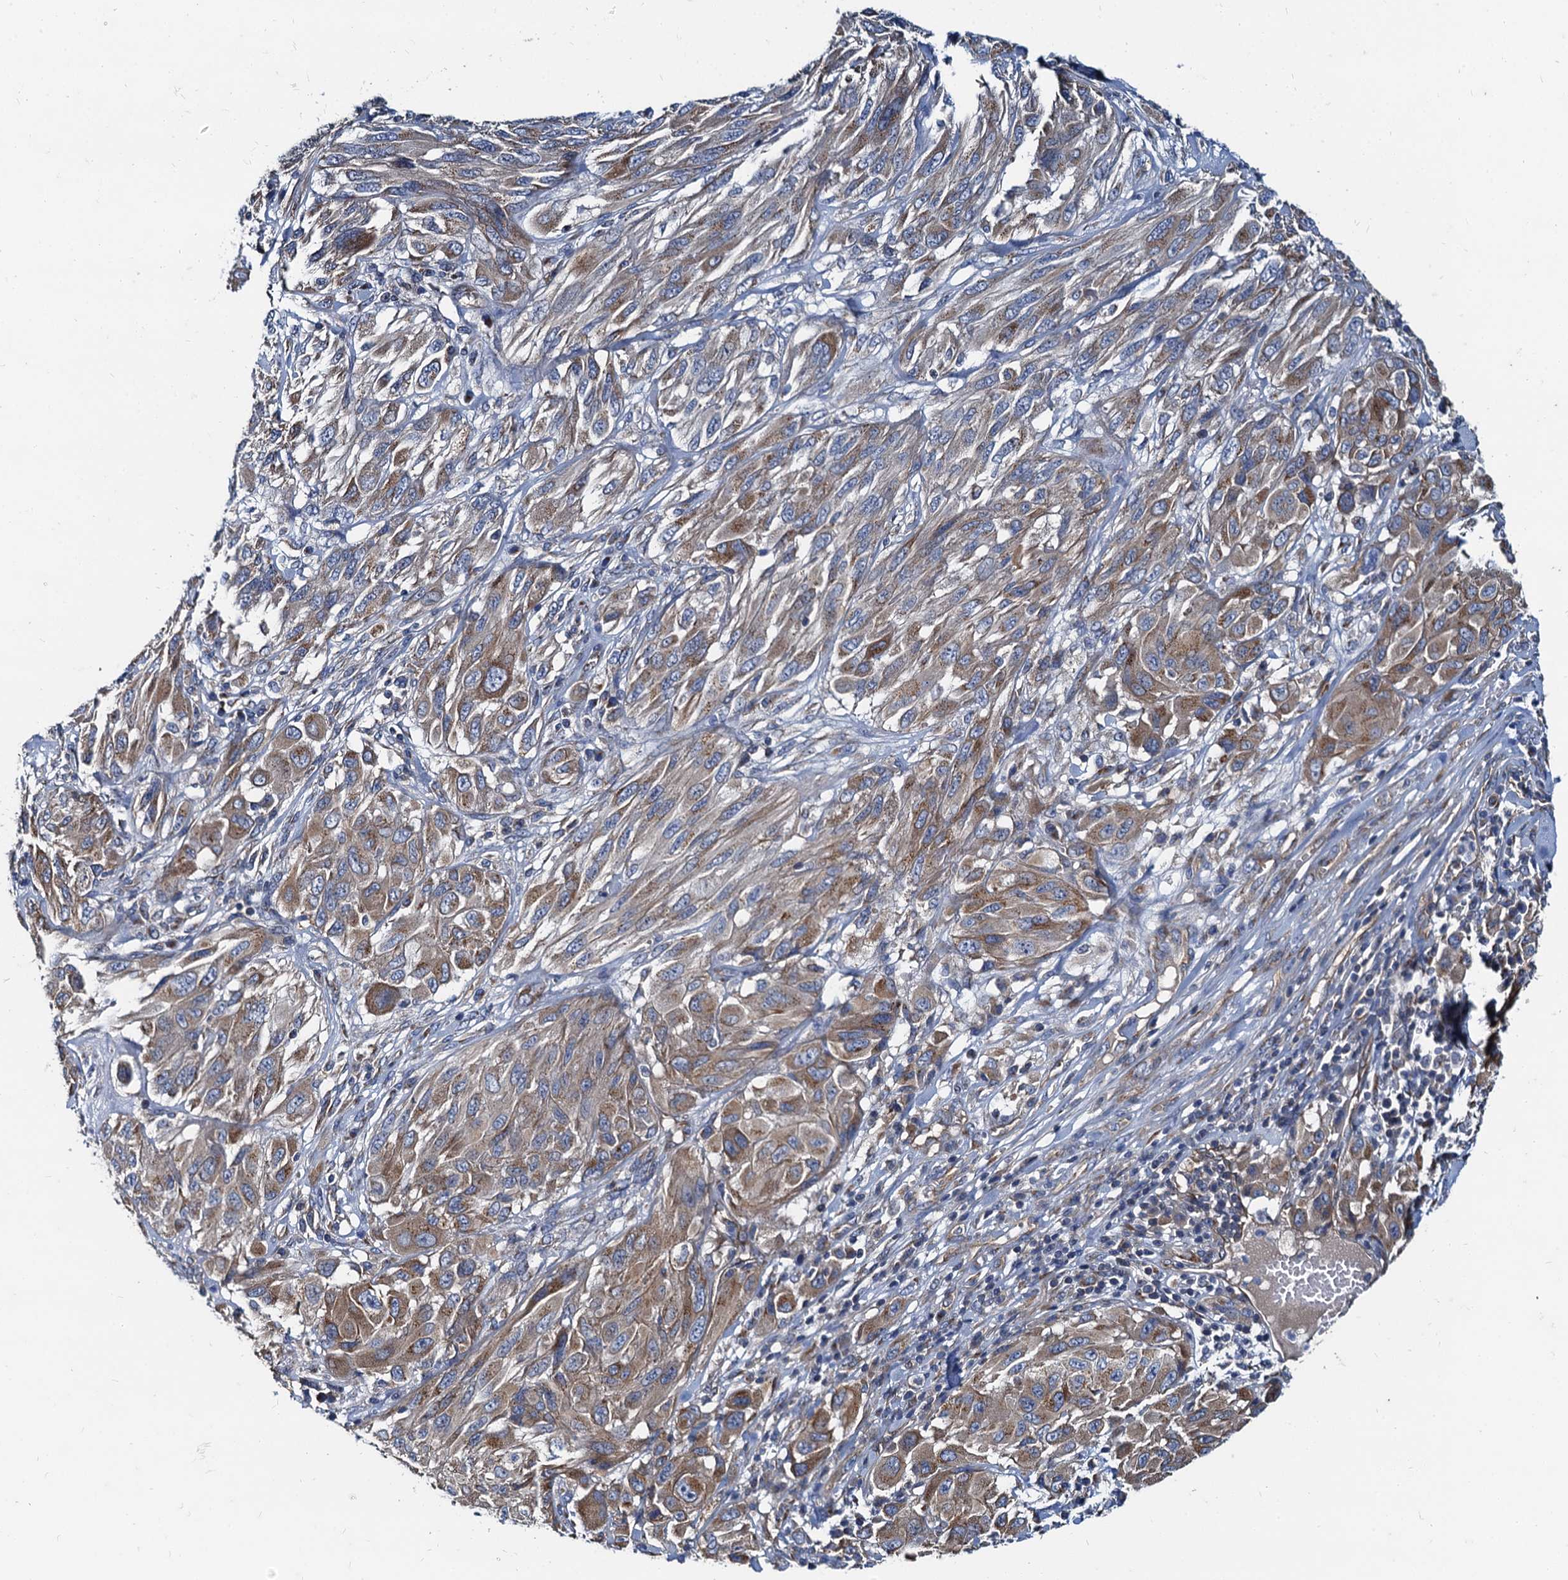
{"staining": {"intensity": "moderate", "quantity": ">75%", "location": "cytoplasmic/membranous"}, "tissue": "melanoma", "cell_type": "Tumor cells", "image_type": "cancer", "snomed": [{"axis": "morphology", "description": "Malignant melanoma, NOS"}, {"axis": "topography", "description": "Skin"}], "caption": "Immunohistochemistry staining of melanoma, which displays medium levels of moderate cytoplasmic/membranous expression in approximately >75% of tumor cells indicating moderate cytoplasmic/membranous protein positivity. The staining was performed using DAB (brown) for protein detection and nuclei were counterstained in hematoxylin (blue).", "gene": "NGRN", "patient": {"sex": "female", "age": 91}}